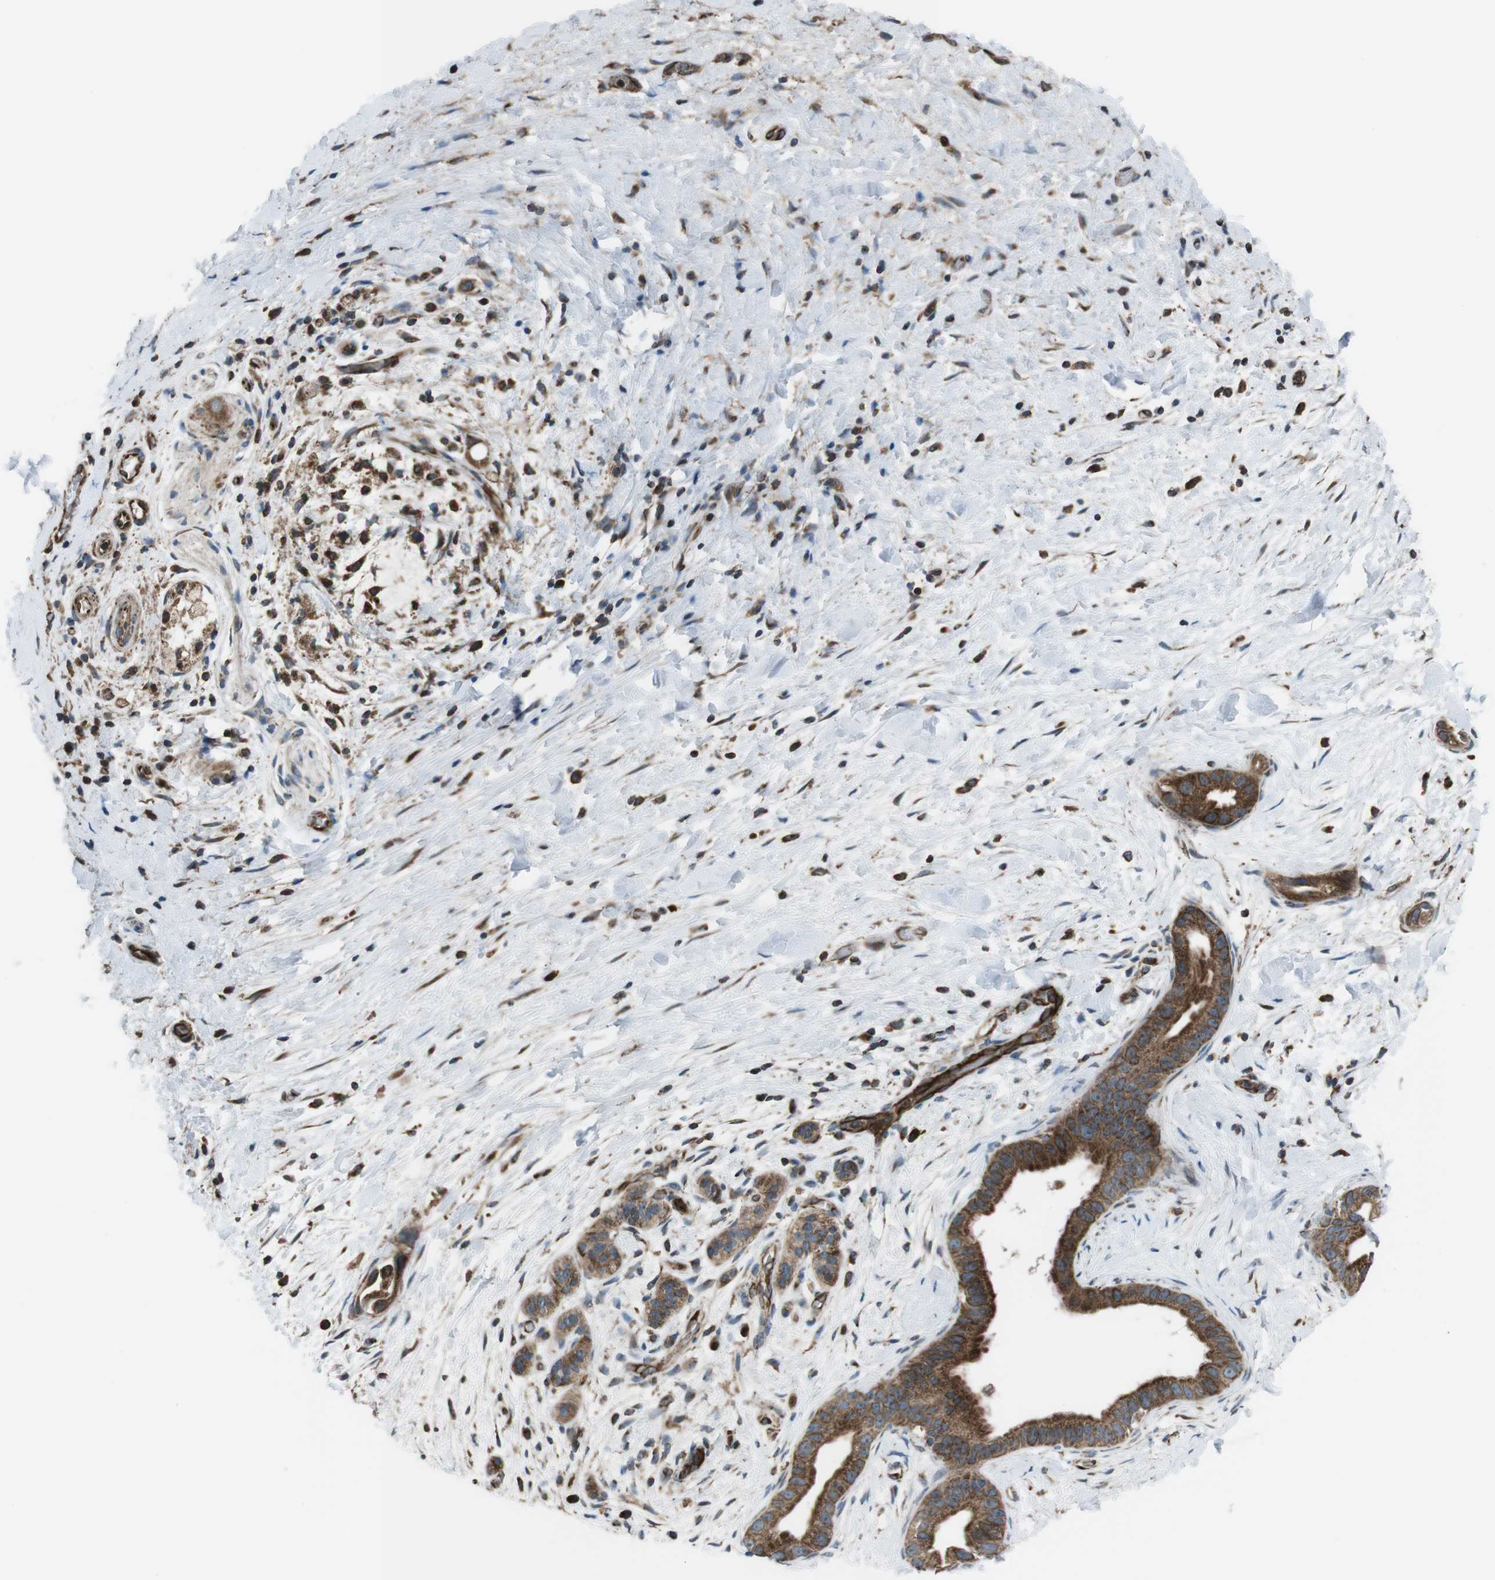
{"staining": {"intensity": "strong", "quantity": ">75%", "location": "cytoplasmic/membranous"}, "tissue": "pancreatic cancer", "cell_type": "Tumor cells", "image_type": "cancer", "snomed": [{"axis": "morphology", "description": "Adenocarcinoma, NOS"}, {"axis": "topography", "description": "Pancreas"}], "caption": "The image reveals immunohistochemical staining of pancreatic cancer. There is strong cytoplasmic/membranous positivity is identified in approximately >75% of tumor cells.", "gene": "GIMAP8", "patient": {"sex": "male", "age": 55}}